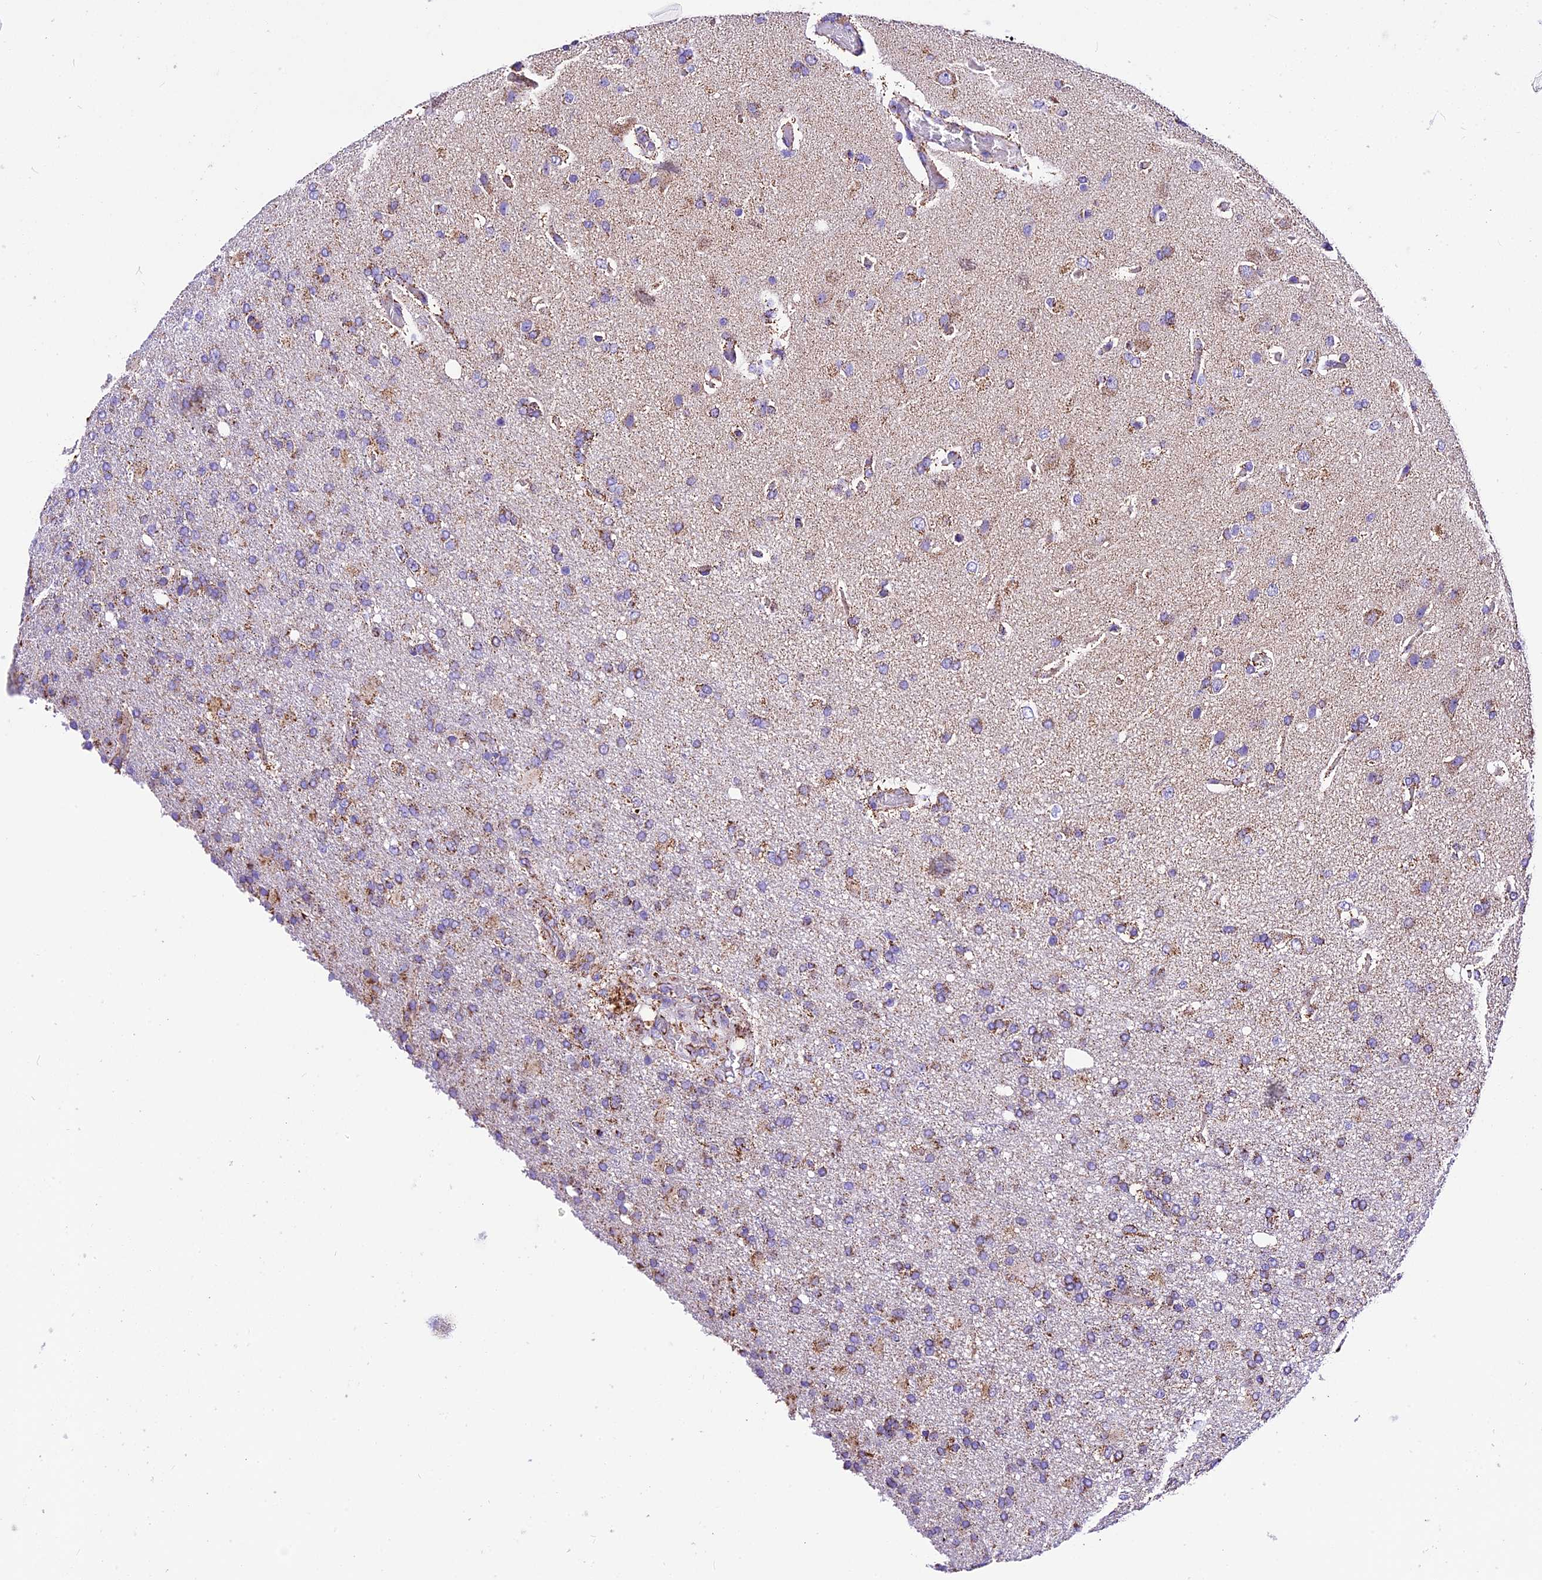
{"staining": {"intensity": "weak", "quantity": ">75%", "location": "cytoplasmic/membranous"}, "tissue": "glioma", "cell_type": "Tumor cells", "image_type": "cancer", "snomed": [{"axis": "morphology", "description": "Glioma, malignant, High grade"}, {"axis": "topography", "description": "Brain"}], "caption": "Glioma tissue reveals weak cytoplasmic/membranous expression in approximately >75% of tumor cells, visualized by immunohistochemistry.", "gene": "DCAF5", "patient": {"sex": "female", "age": 74}}